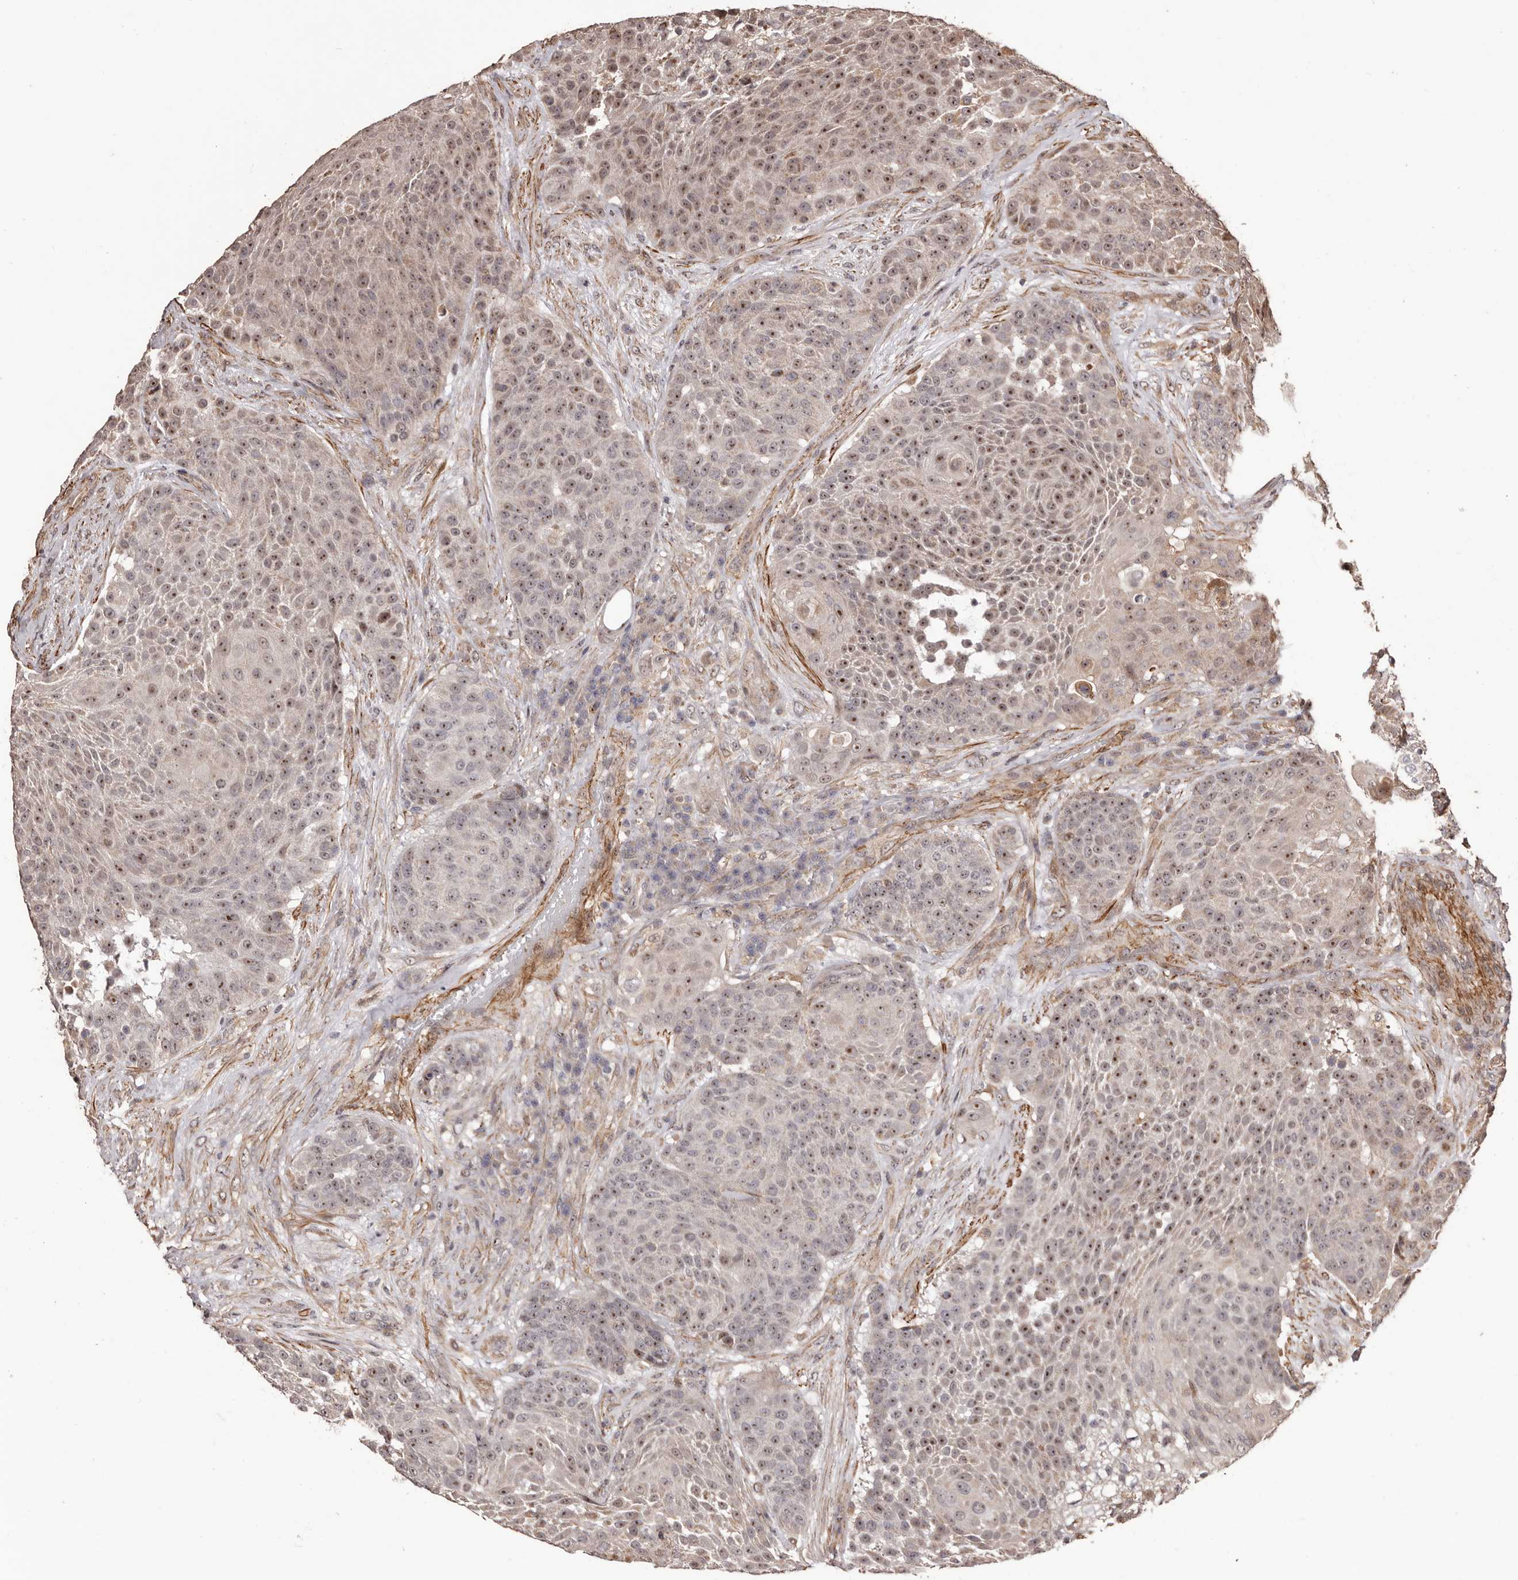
{"staining": {"intensity": "moderate", "quantity": ">75%", "location": "nuclear"}, "tissue": "urothelial cancer", "cell_type": "Tumor cells", "image_type": "cancer", "snomed": [{"axis": "morphology", "description": "Urothelial carcinoma, High grade"}, {"axis": "topography", "description": "Urinary bladder"}], "caption": "High-magnification brightfield microscopy of urothelial cancer stained with DAB (3,3'-diaminobenzidine) (brown) and counterstained with hematoxylin (blue). tumor cells exhibit moderate nuclear staining is appreciated in approximately>75% of cells. (Stains: DAB (3,3'-diaminobenzidine) in brown, nuclei in blue, Microscopy: brightfield microscopy at high magnification).", "gene": "ZCCHC7", "patient": {"sex": "female", "age": 63}}